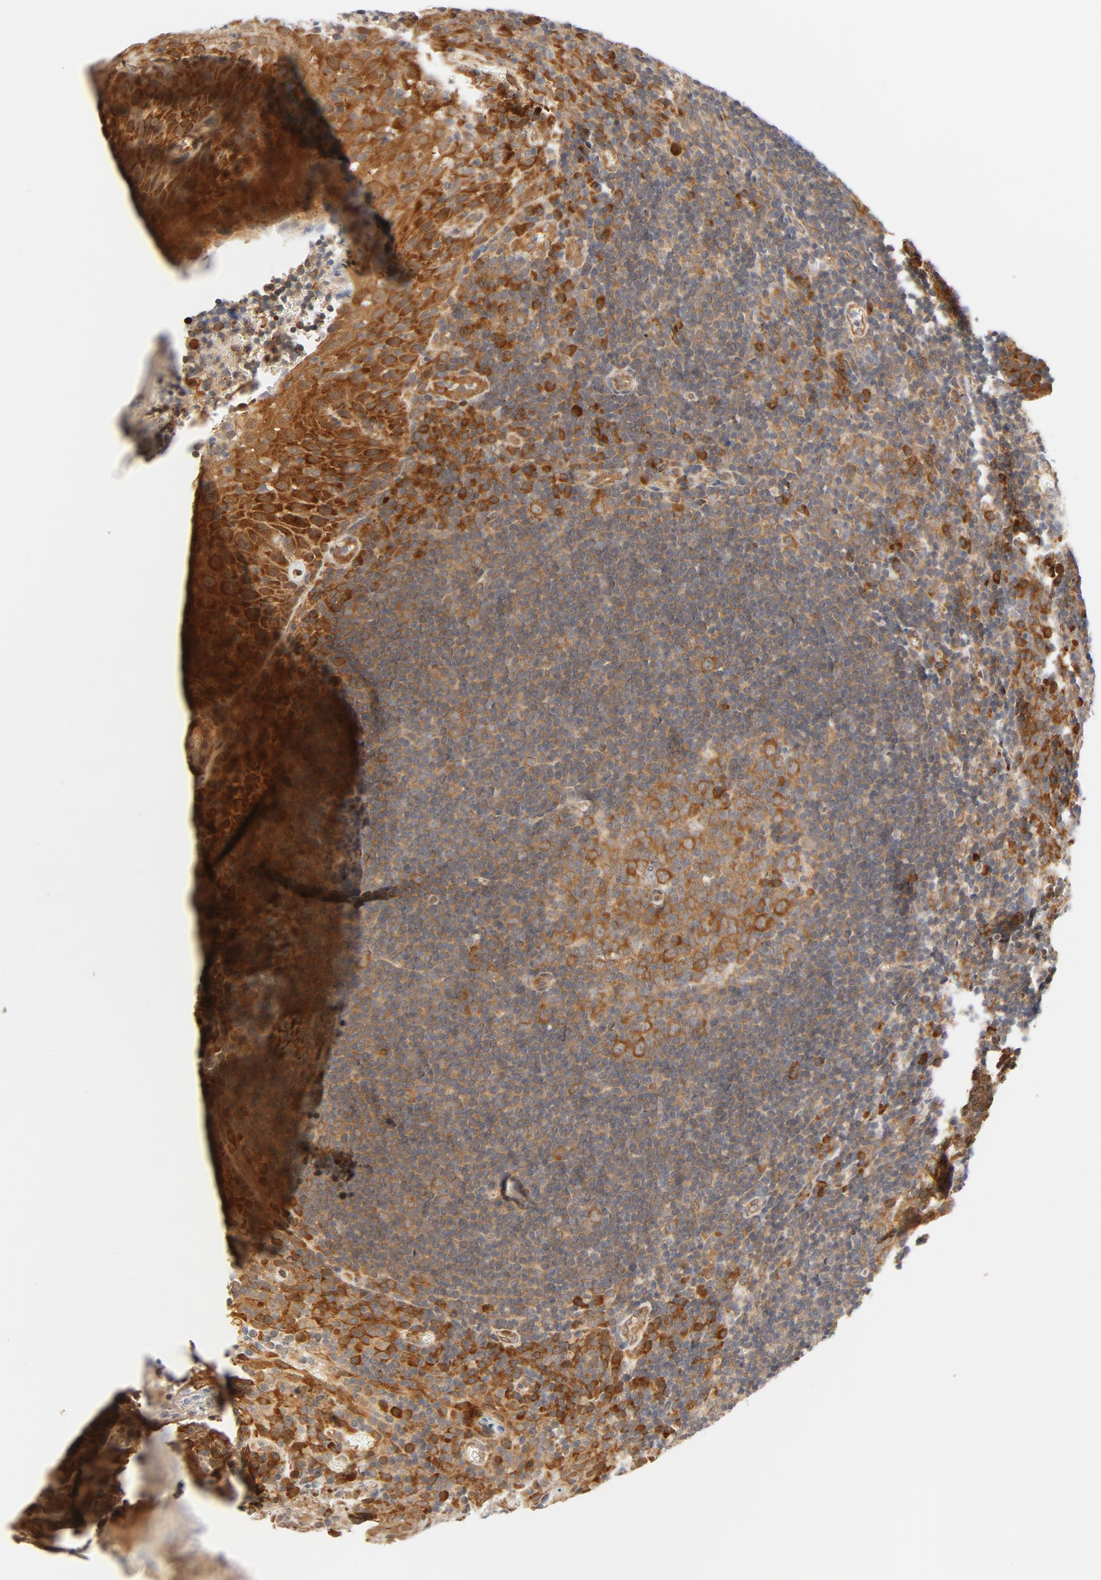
{"staining": {"intensity": "moderate", "quantity": ">75%", "location": "cytoplasmic/membranous"}, "tissue": "tonsil", "cell_type": "Germinal center cells", "image_type": "normal", "snomed": [{"axis": "morphology", "description": "Normal tissue, NOS"}, {"axis": "topography", "description": "Tonsil"}], "caption": "This image reveals unremarkable tonsil stained with immunohistochemistry (IHC) to label a protein in brown. The cytoplasmic/membranous of germinal center cells show moderate positivity for the protein. Nuclei are counter-stained blue.", "gene": "EIF4E", "patient": {"sex": "male", "age": 20}}